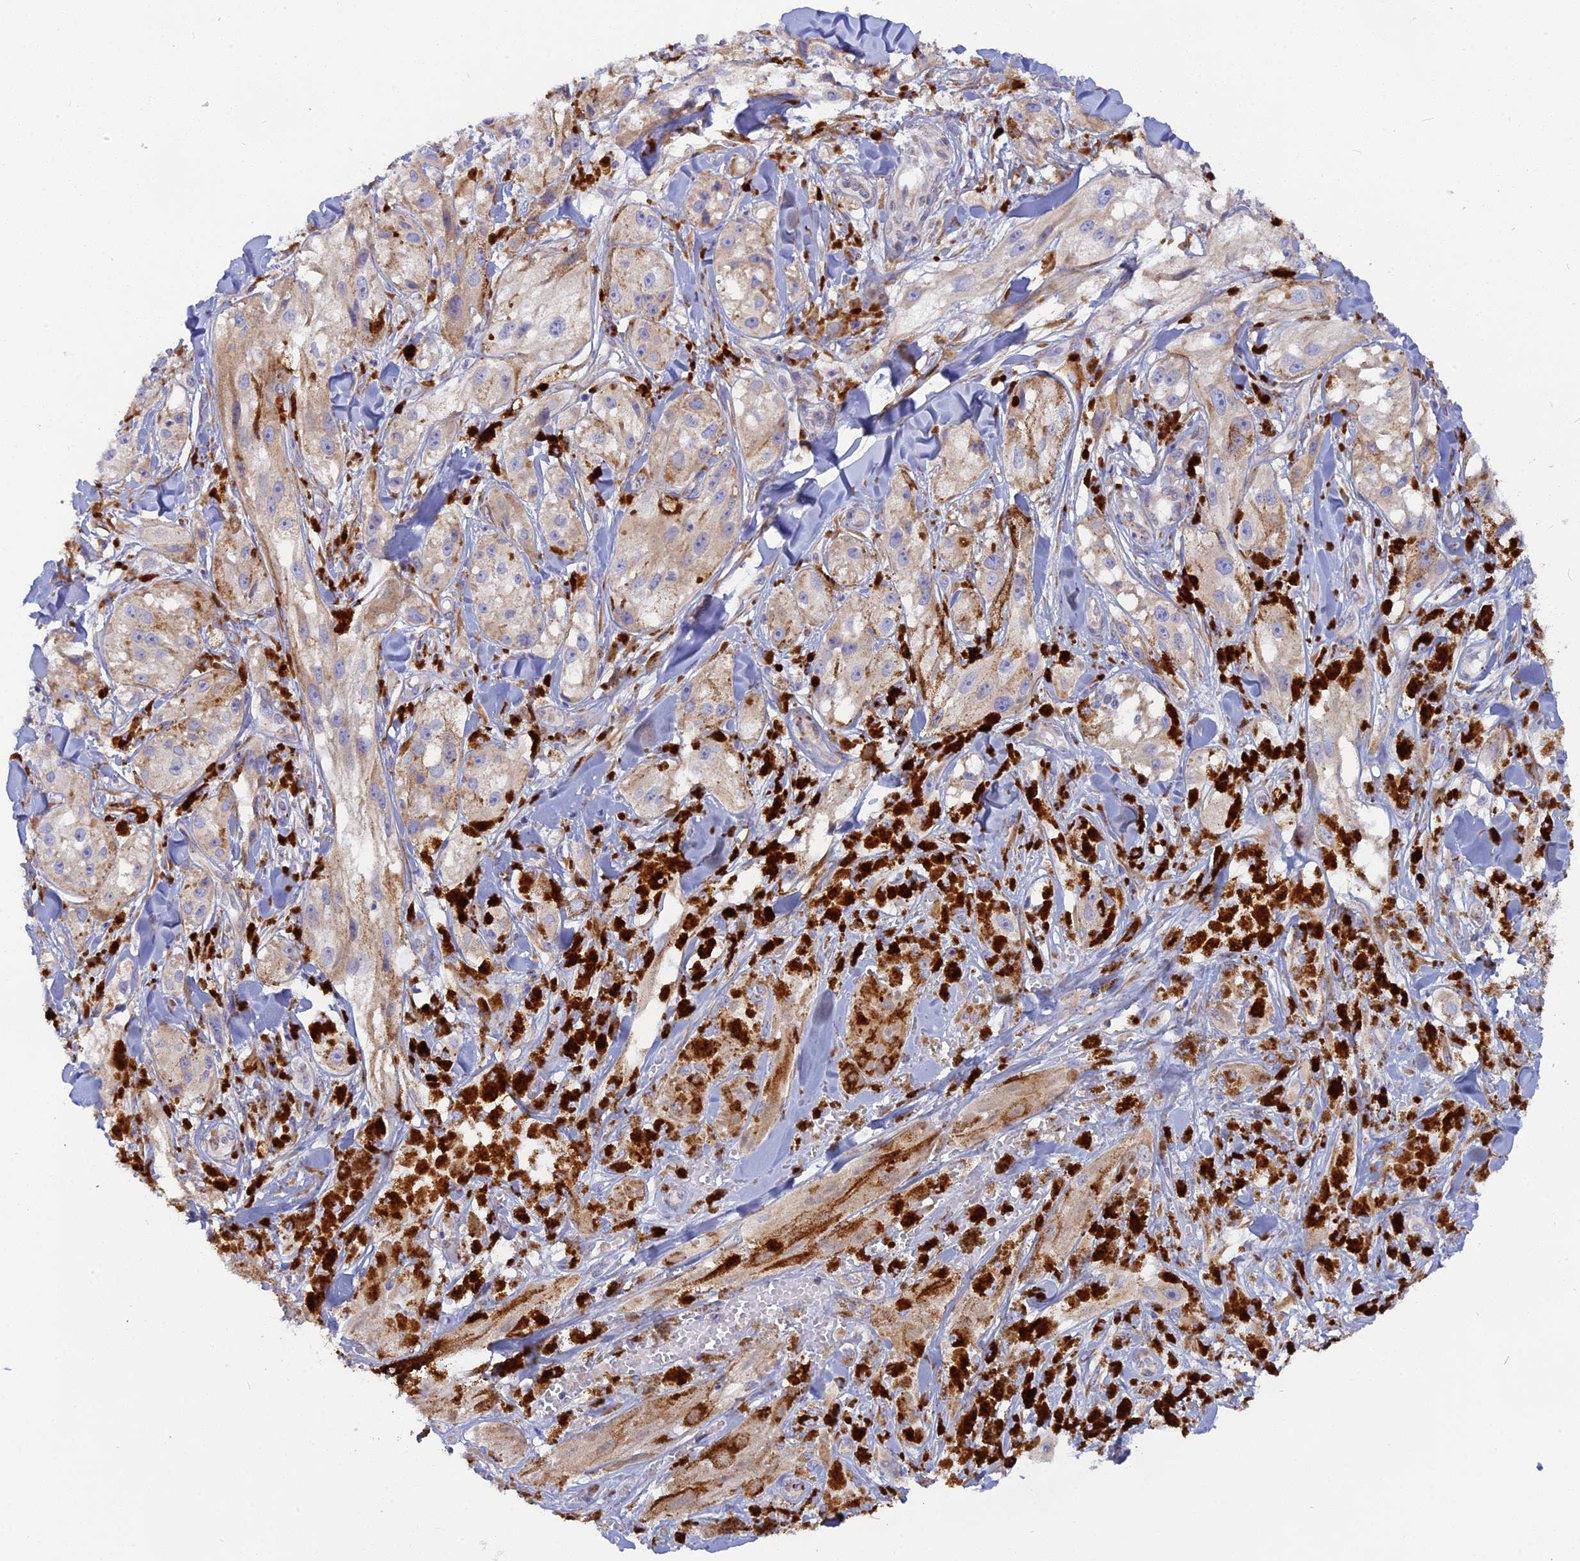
{"staining": {"intensity": "weak", "quantity": "25%-75%", "location": "cytoplasmic/membranous"}, "tissue": "melanoma", "cell_type": "Tumor cells", "image_type": "cancer", "snomed": [{"axis": "morphology", "description": "Malignant melanoma, NOS"}, {"axis": "topography", "description": "Skin"}], "caption": "Immunohistochemistry (IHC) photomicrograph of melanoma stained for a protein (brown), which demonstrates low levels of weak cytoplasmic/membranous positivity in approximately 25%-75% of tumor cells.", "gene": "TLCD1", "patient": {"sex": "male", "age": 88}}